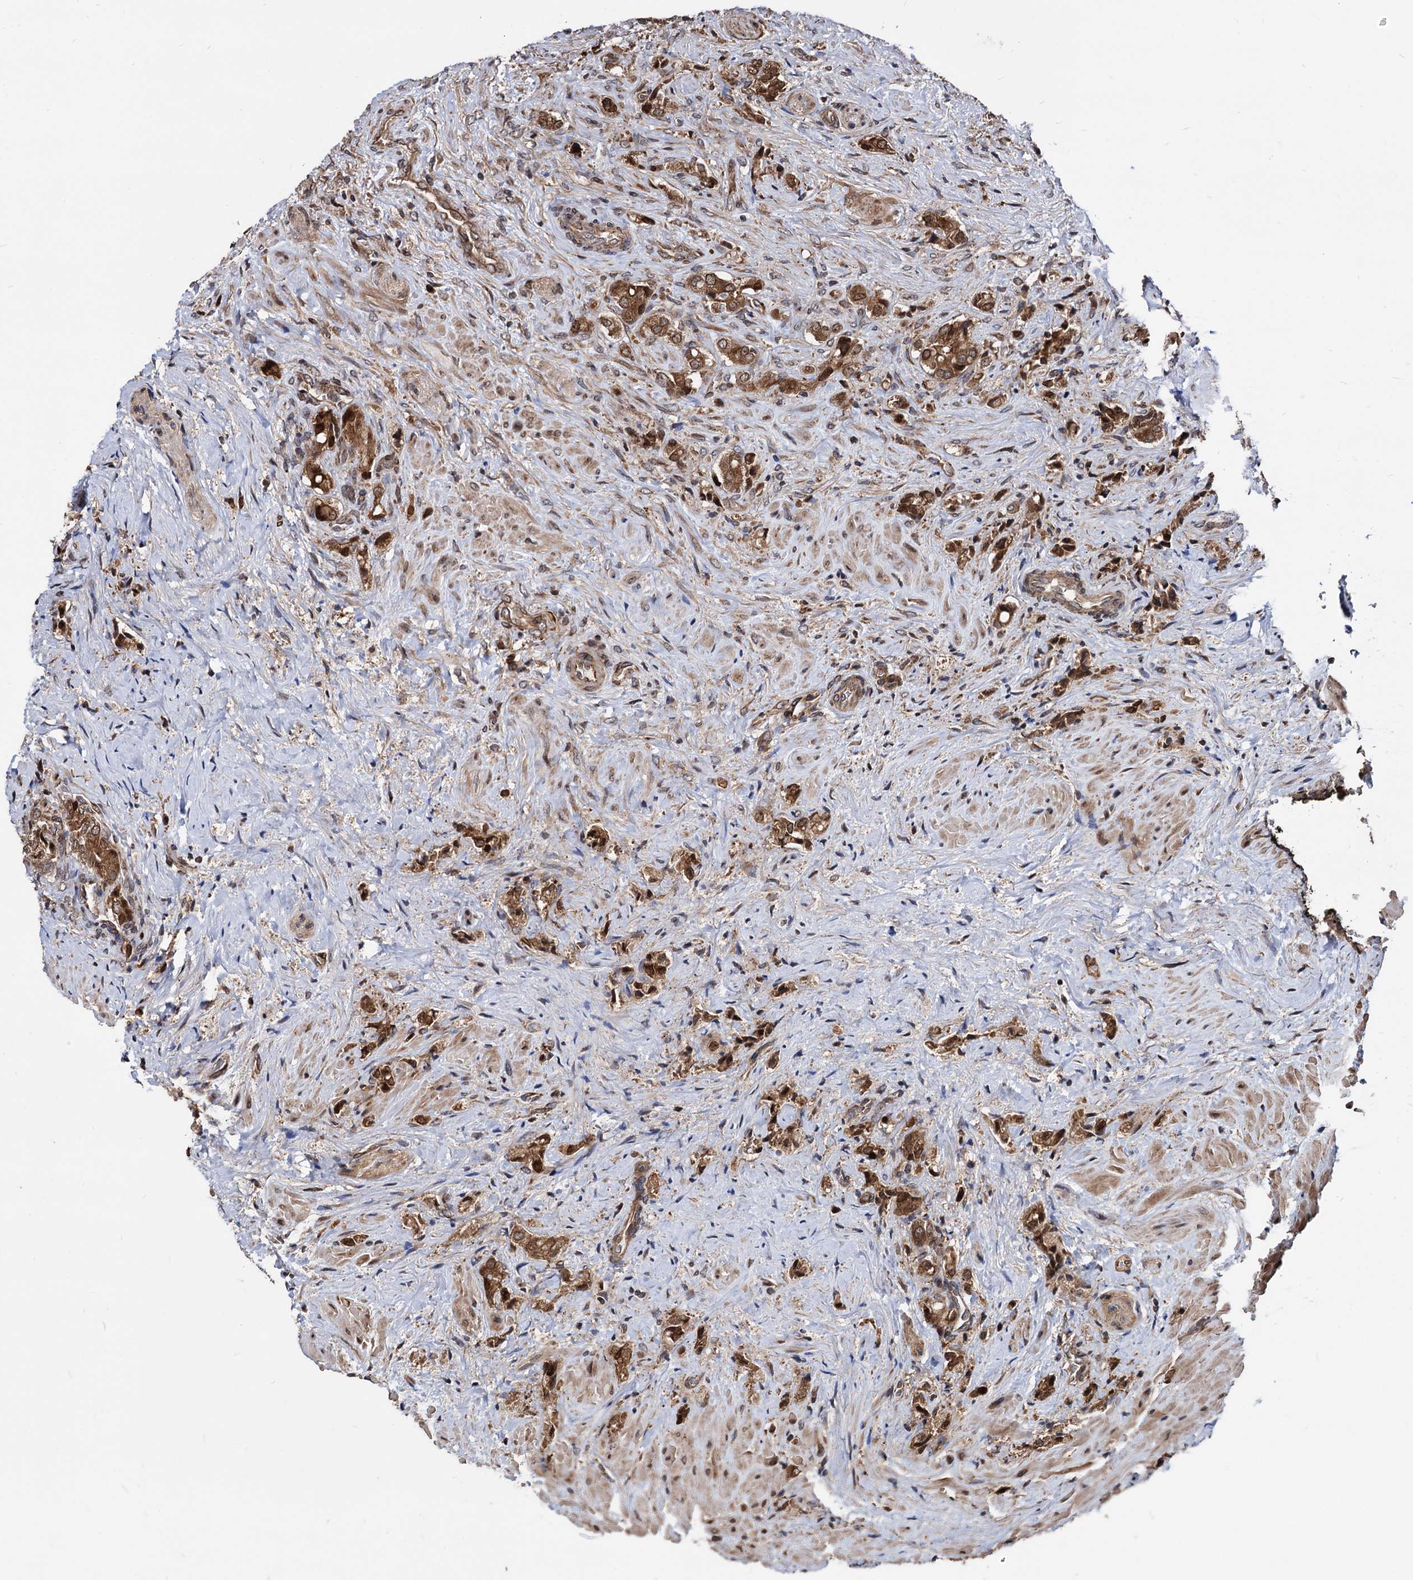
{"staining": {"intensity": "moderate", "quantity": ">75%", "location": "cytoplasmic/membranous"}, "tissue": "prostate cancer", "cell_type": "Tumor cells", "image_type": "cancer", "snomed": [{"axis": "morphology", "description": "Adenocarcinoma, High grade"}, {"axis": "topography", "description": "Prostate"}], "caption": "The image reveals staining of prostate cancer (high-grade adenocarcinoma), revealing moderate cytoplasmic/membranous protein expression (brown color) within tumor cells. The protein is shown in brown color, while the nuclei are stained blue.", "gene": "ANKRD12", "patient": {"sex": "male", "age": 65}}